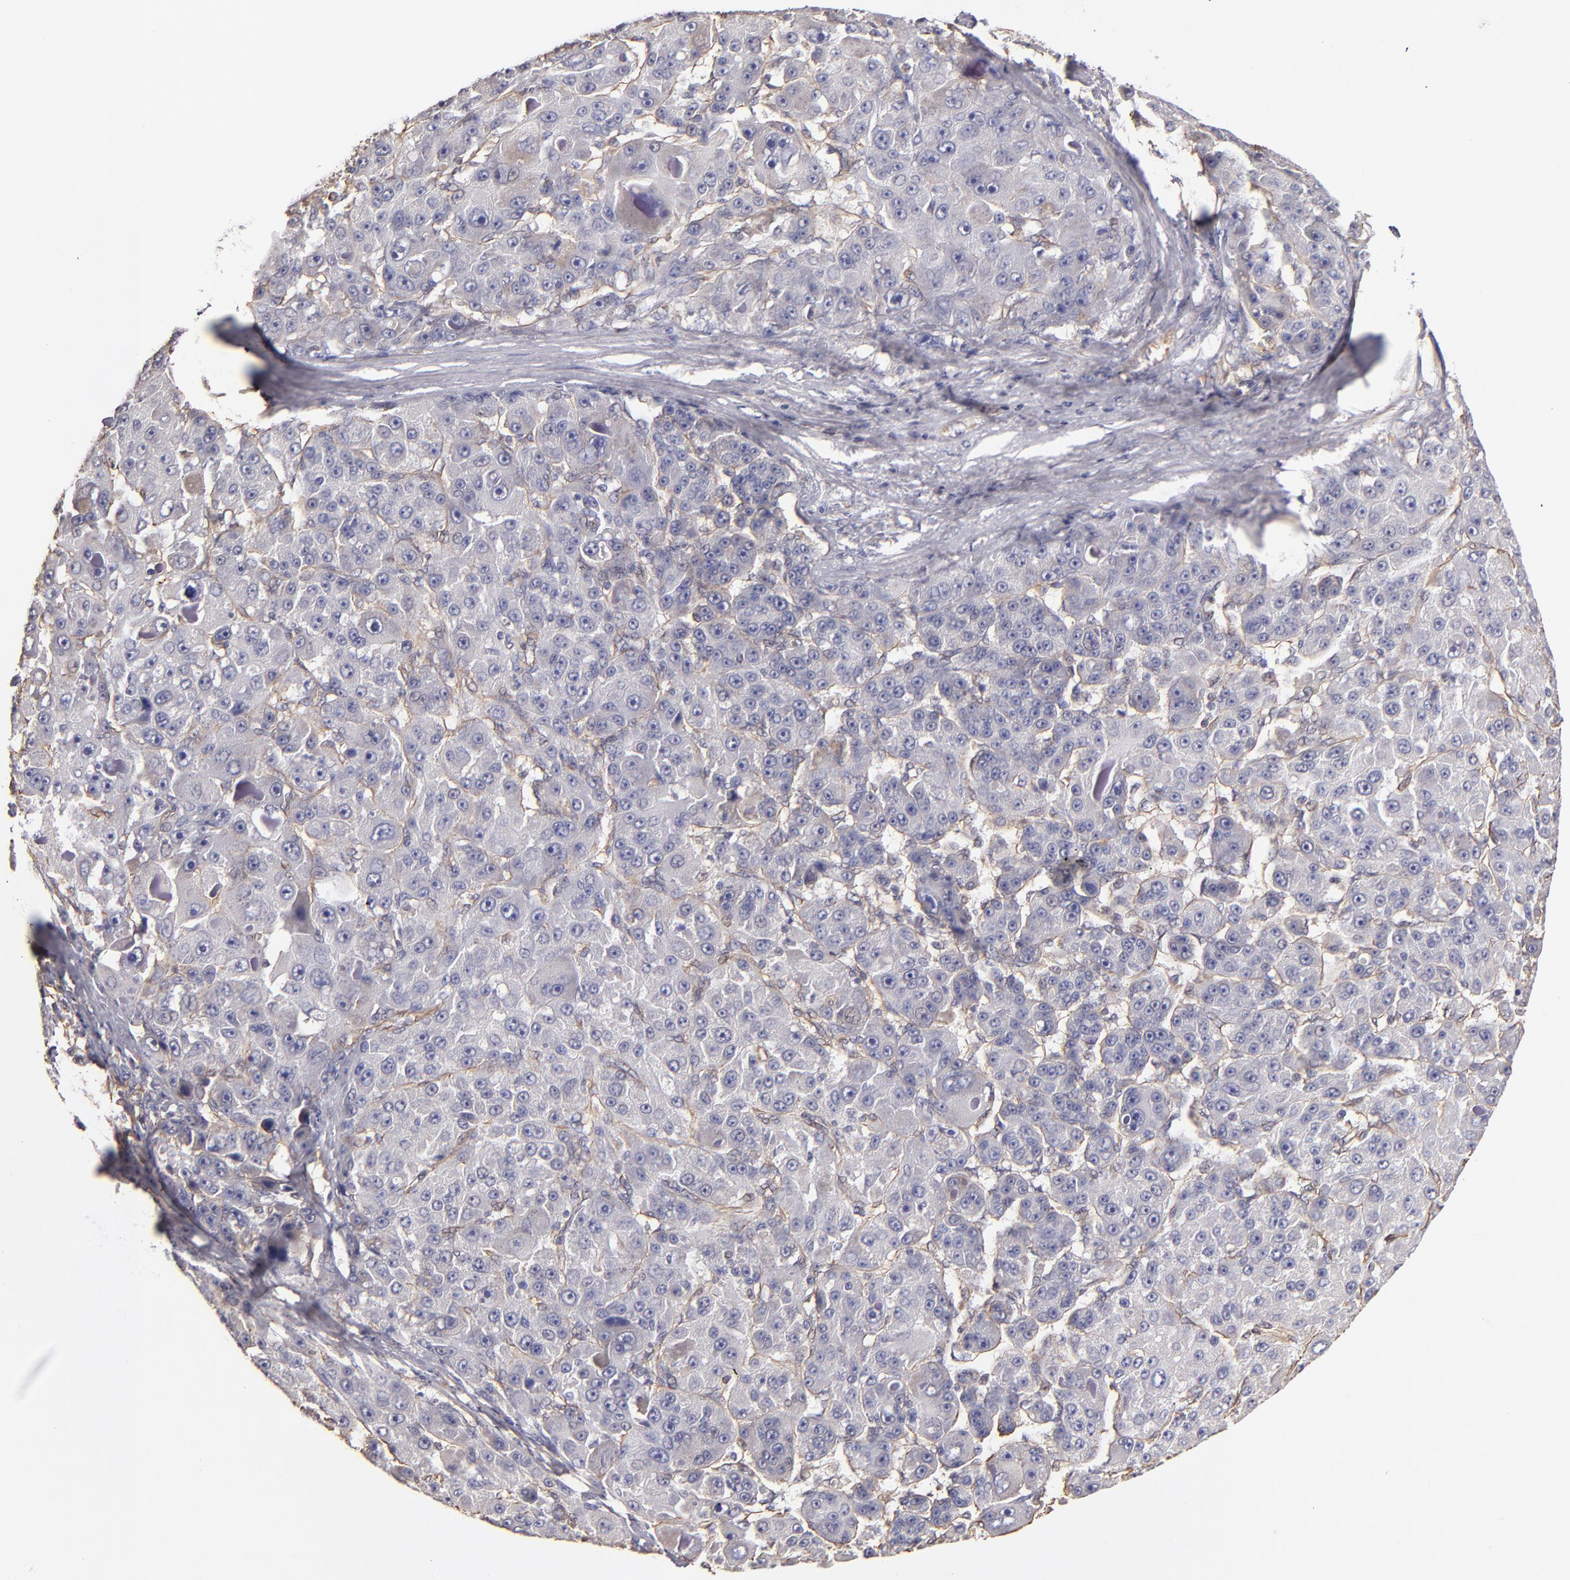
{"staining": {"intensity": "negative", "quantity": "none", "location": "none"}, "tissue": "liver cancer", "cell_type": "Tumor cells", "image_type": "cancer", "snomed": [{"axis": "morphology", "description": "Carcinoma, Hepatocellular, NOS"}, {"axis": "topography", "description": "Liver"}], "caption": "DAB (3,3'-diaminobenzidine) immunohistochemical staining of human liver cancer demonstrates no significant positivity in tumor cells.", "gene": "ABCC1", "patient": {"sex": "male", "age": 76}}